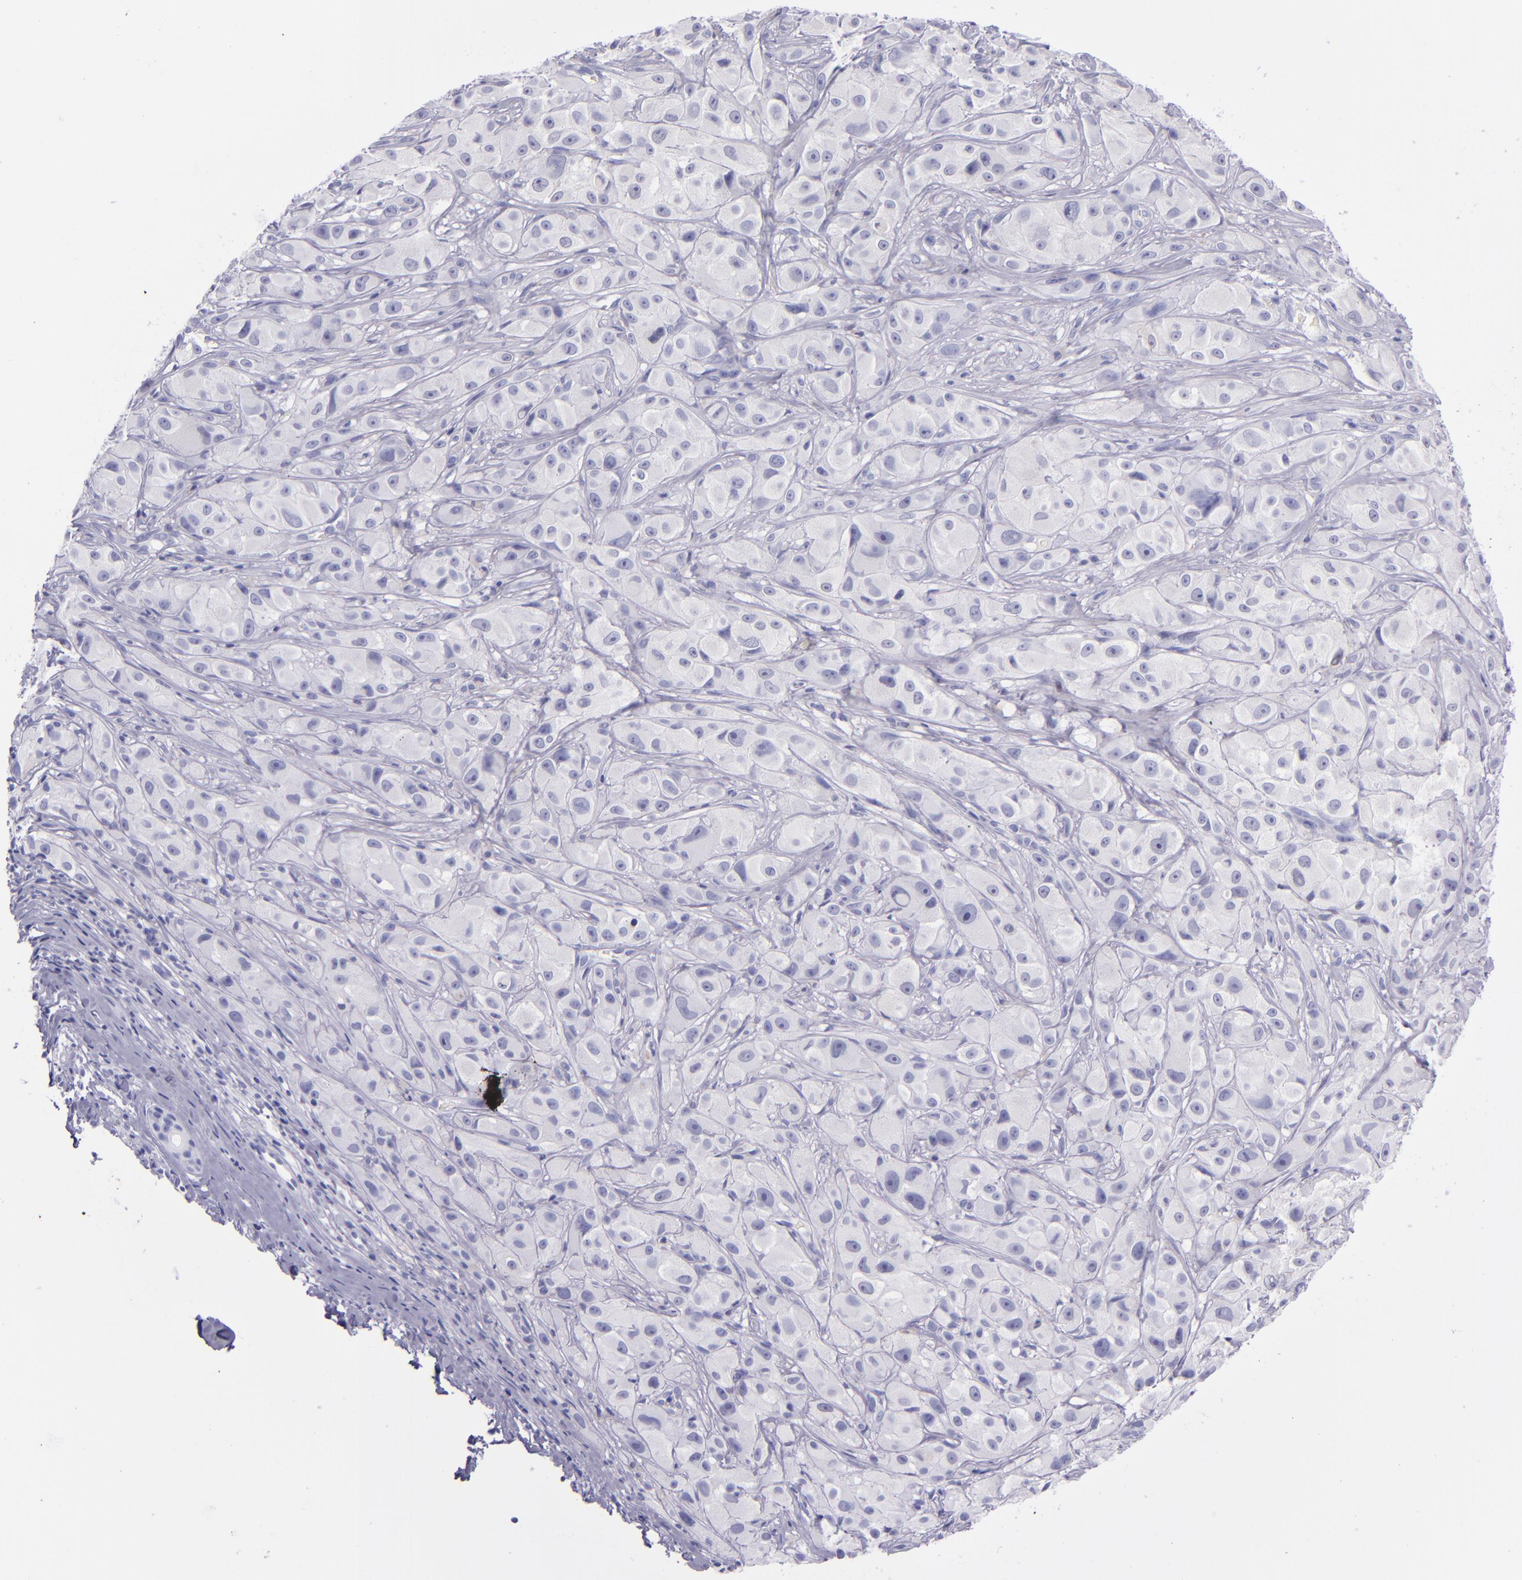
{"staining": {"intensity": "negative", "quantity": "none", "location": "none"}, "tissue": "melanoma", "cell_type": "Tumor cells", "image_type": "cancer", "snomed": [{"axis": "morphology", "description": "Malignant melanoma, NOS"}, {"axis": "topography", "description": "Skin"}], "caption": "Tumor cells show no significant staining in malignant melanoma.", "gene": "SFTPB", "patient": {"sex": "male", "age": 56}}